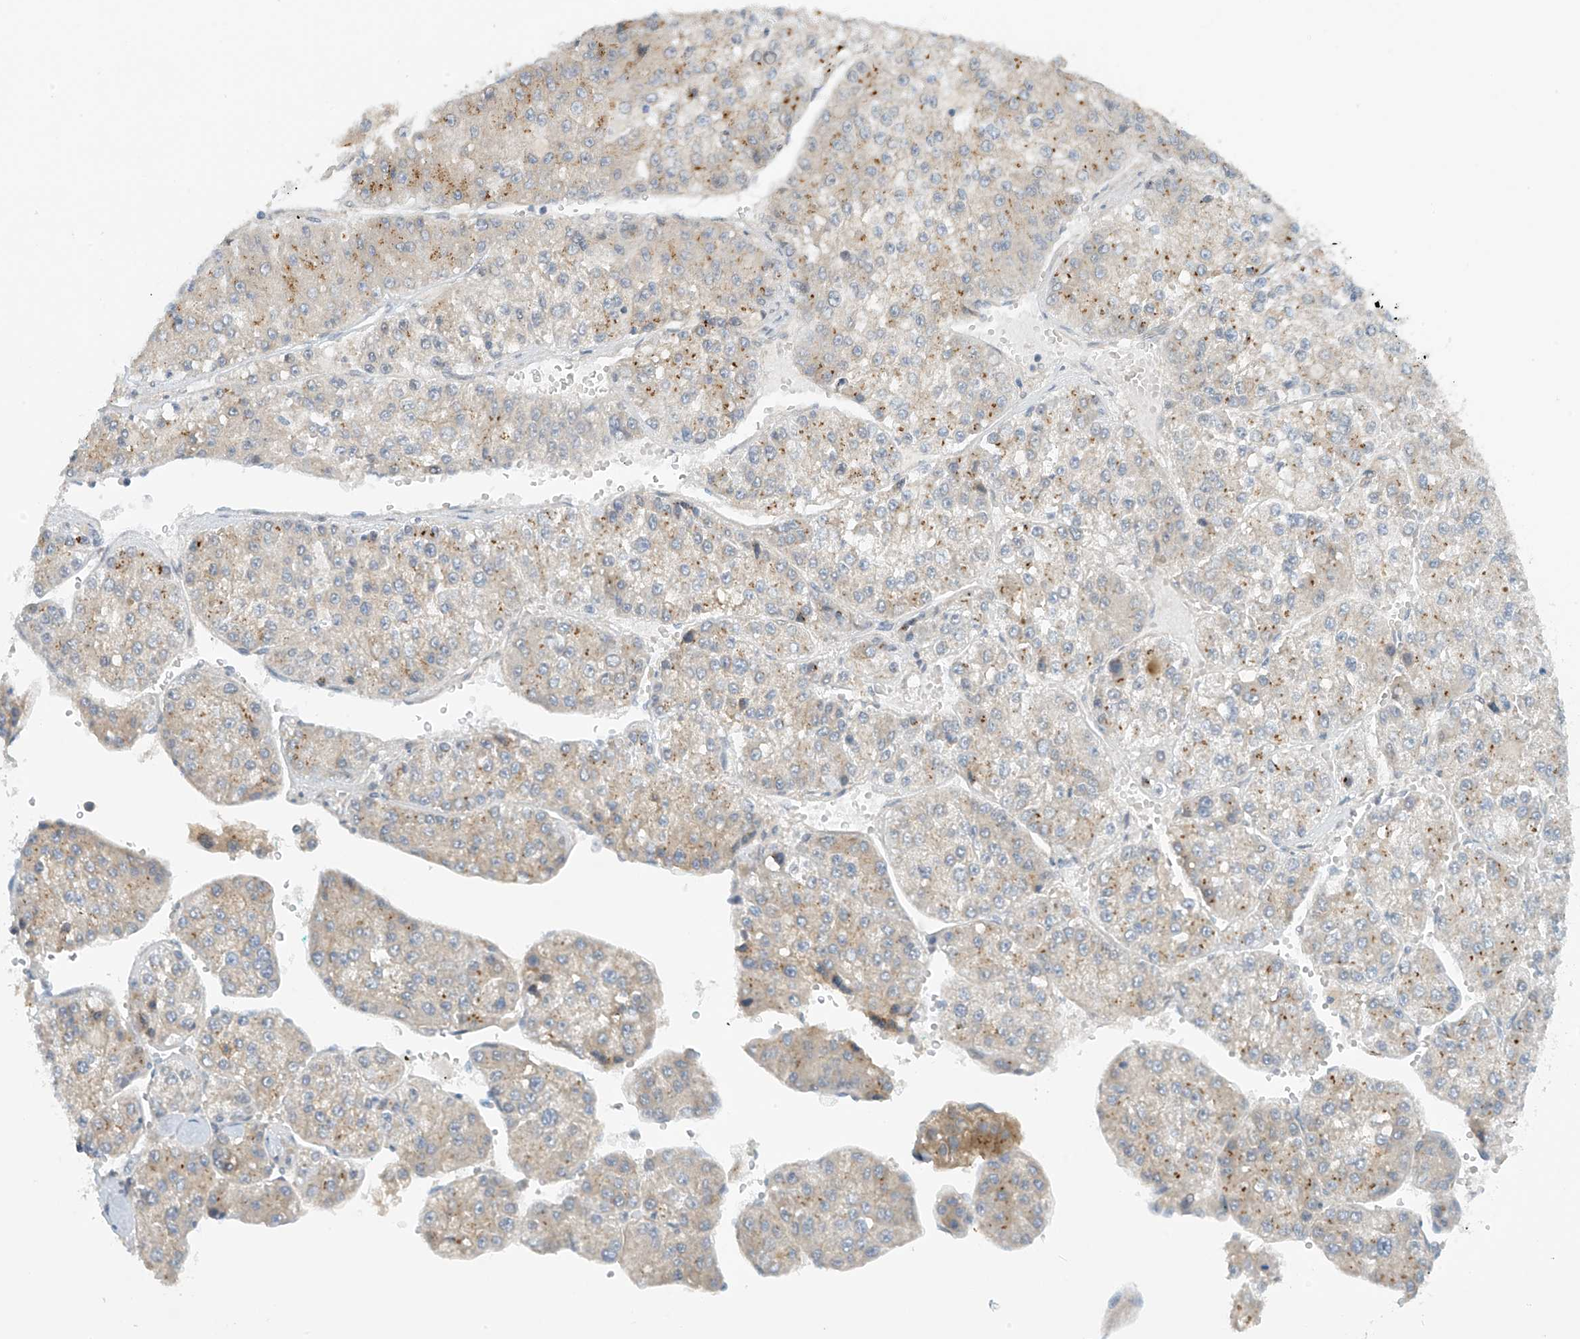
{"staining": {"intensity": "moderate", "quantity": "<25%", "location": "cytoplasmic/membranous"}, "tissue": "liver cancer", "cell_type": "Tumor cells", "image_type": "cancer", "snomed": [{"axis": "morphology", "description": "Carcinoma, Hepatocellular, NOS"}, {"axis": "topography", "description": "Liver"}], "caption": "Approximately <25% of tumor cells in human hepatocellular carcinoma (liver) display moderate cytoplasmic/membranous protein expression as visualized by brown immunohistochemical staining.", "gene": "FSD1L", "patient": {"sex": "female", "age": 73}}